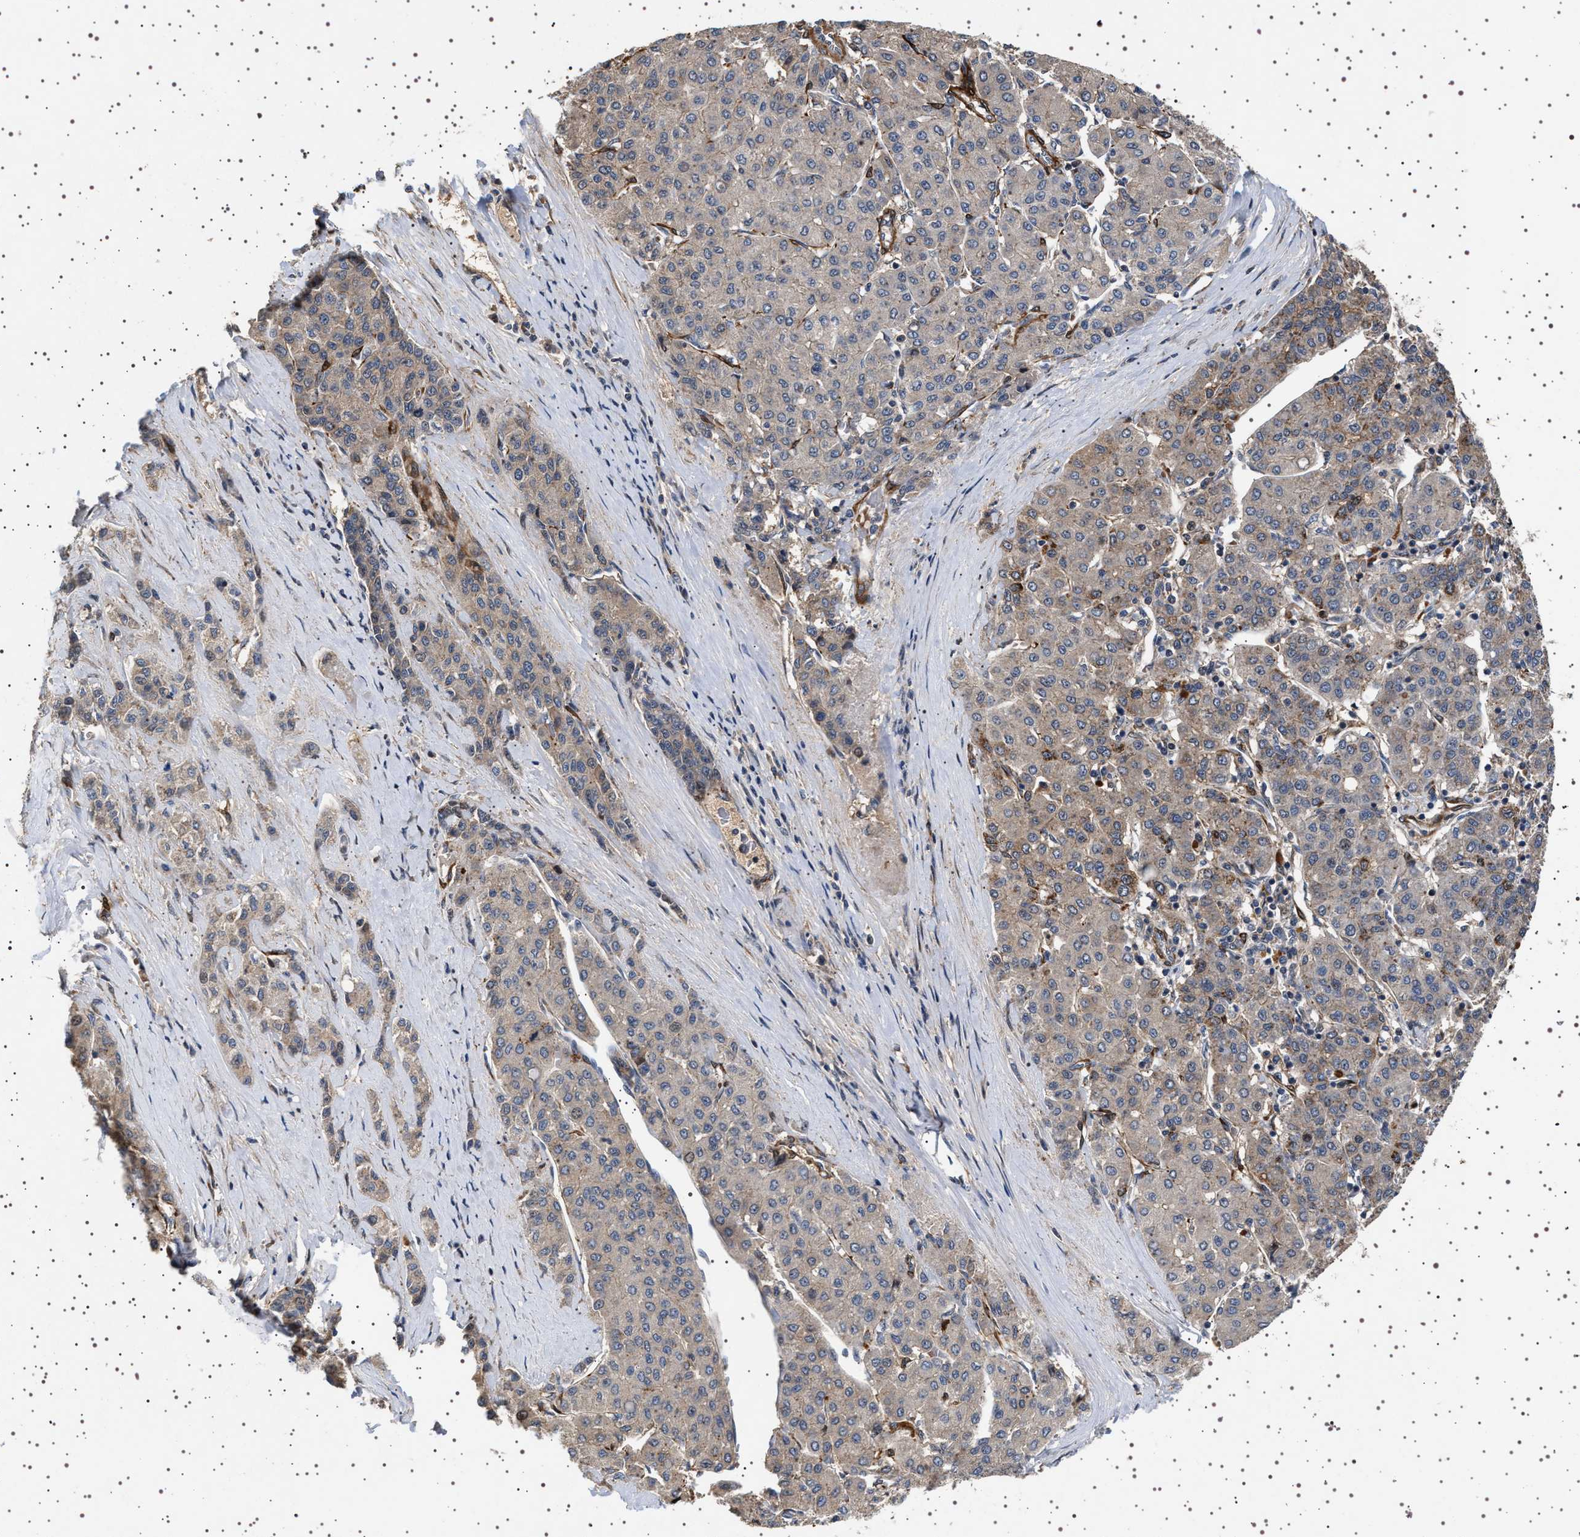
{"staining": {"intensity": "moderate", "quantity": "25%-75%", "location": "cytoplasmic/membranous"}, "tissue": "liver cancer", "cell_type": "Tumor cells", "image_type": "cancer", "snomed": [{"axis": "morphology", "description": "Carcinoma, Hepatocellular, NOS"}, {"axis": "topography", "description": "Liver"}], "caption": "Protein staining reveals moderate cytoplasmic/membranous staining in approximately 25%-75% of tumor cells in liver hepatocellular carcinoma.", "gene": "GUCY1B1", "patient": {"sex": "male", "age": 65}}